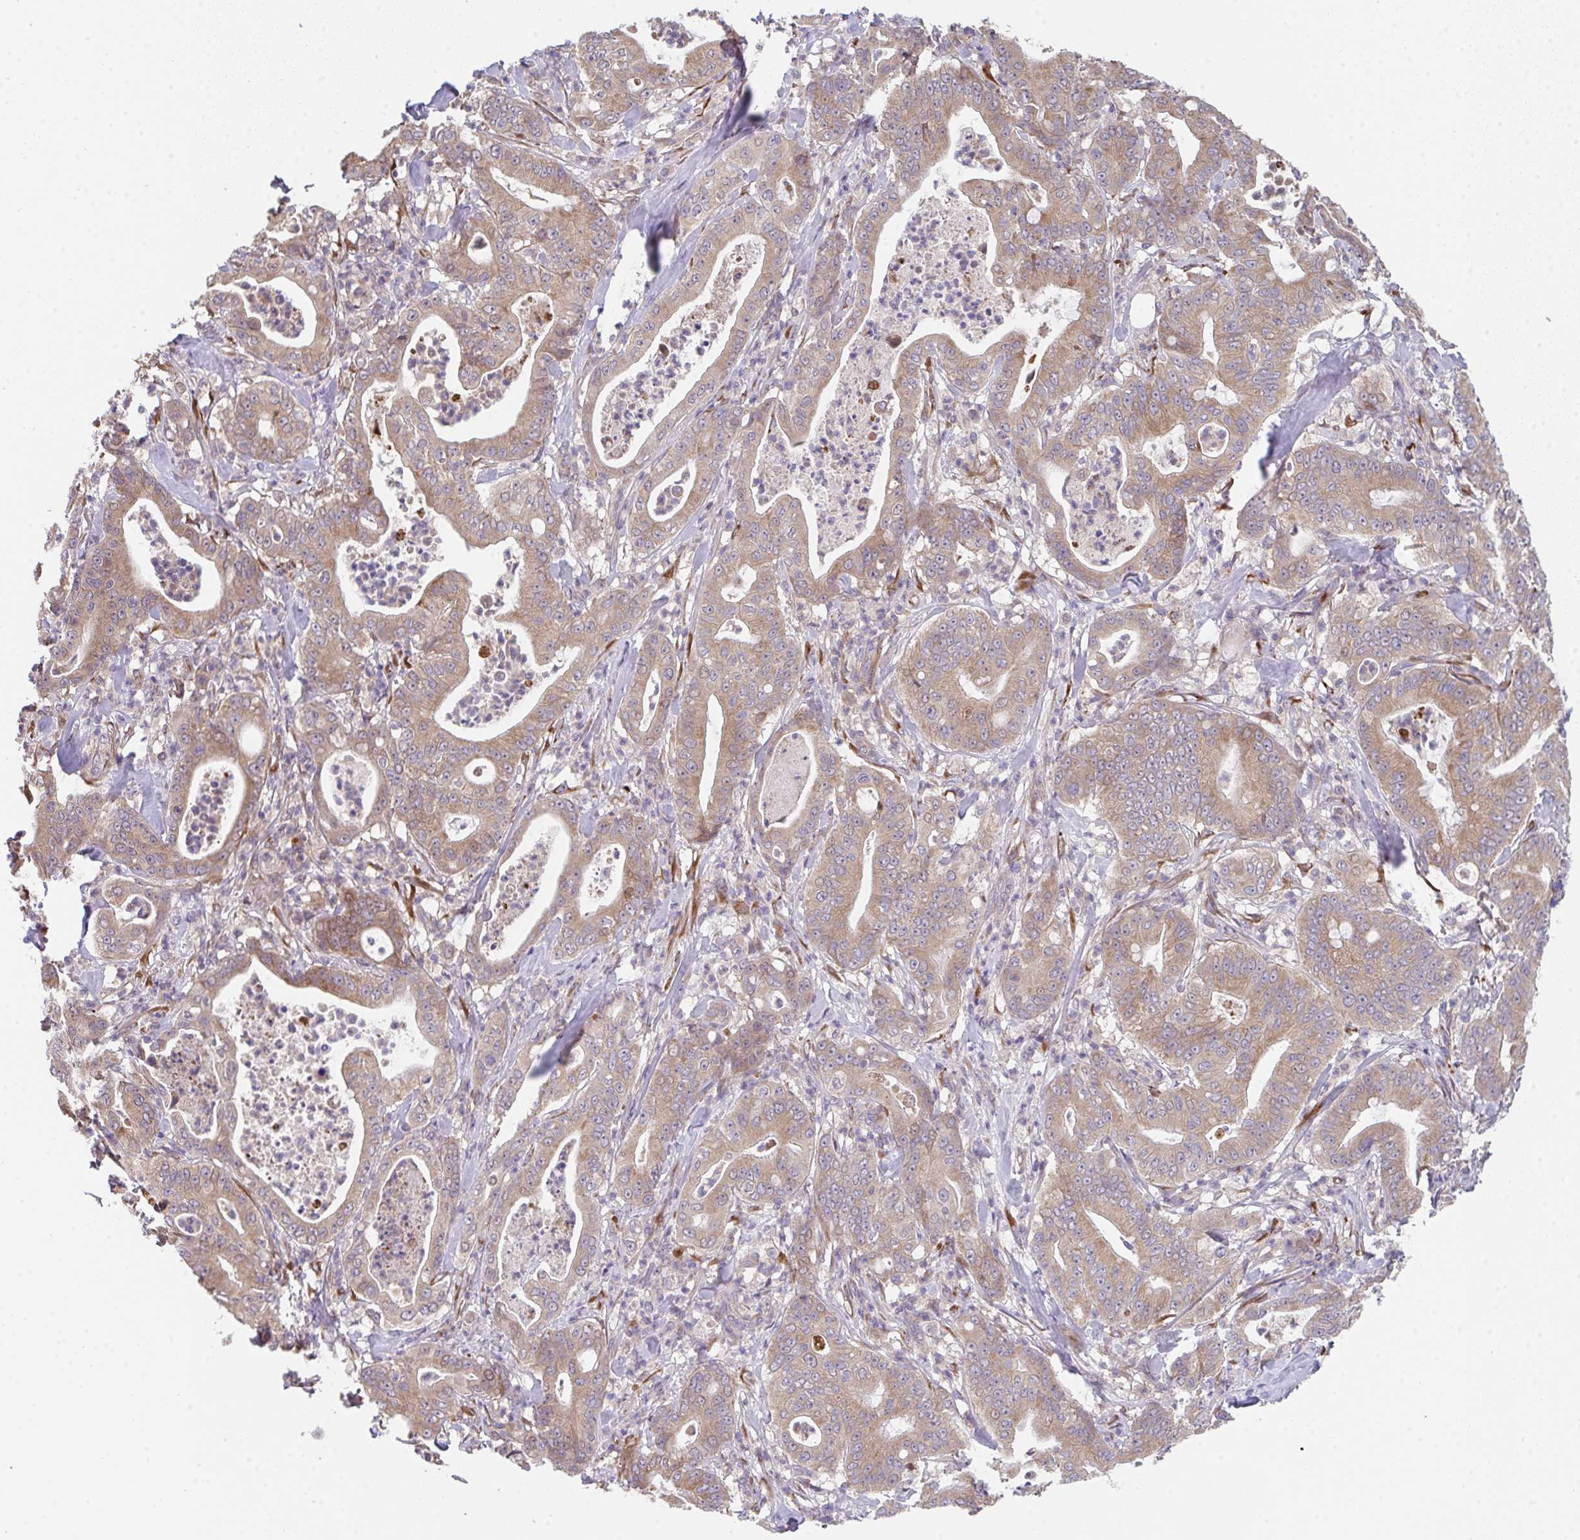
{"staining": {"intensity": "moderate", "quantity": "25%-75%", "location": "cytoplasmic/membranous"}, "tissue": "pancreatic cancer", "cell_type": "Tumor cells", "image_type": "cancer", "snomed": [{"axis": "morphology", "description": "Adenocarcinoma, NOS"}, {"axis": "topography", "description": "Pancreas"}], "caption": "Immunohistochemical staining of pancreatic cancer (adenocarcinoma) shows medium levels of moderate cytoplasmic/membranous positivity in approximately 25%-75% of tumor cells. (DAB IHC with brightfield microscopy, high magnification).", "gene": "TSPAN31", "patient": {"sex": "male", "age": 71}}